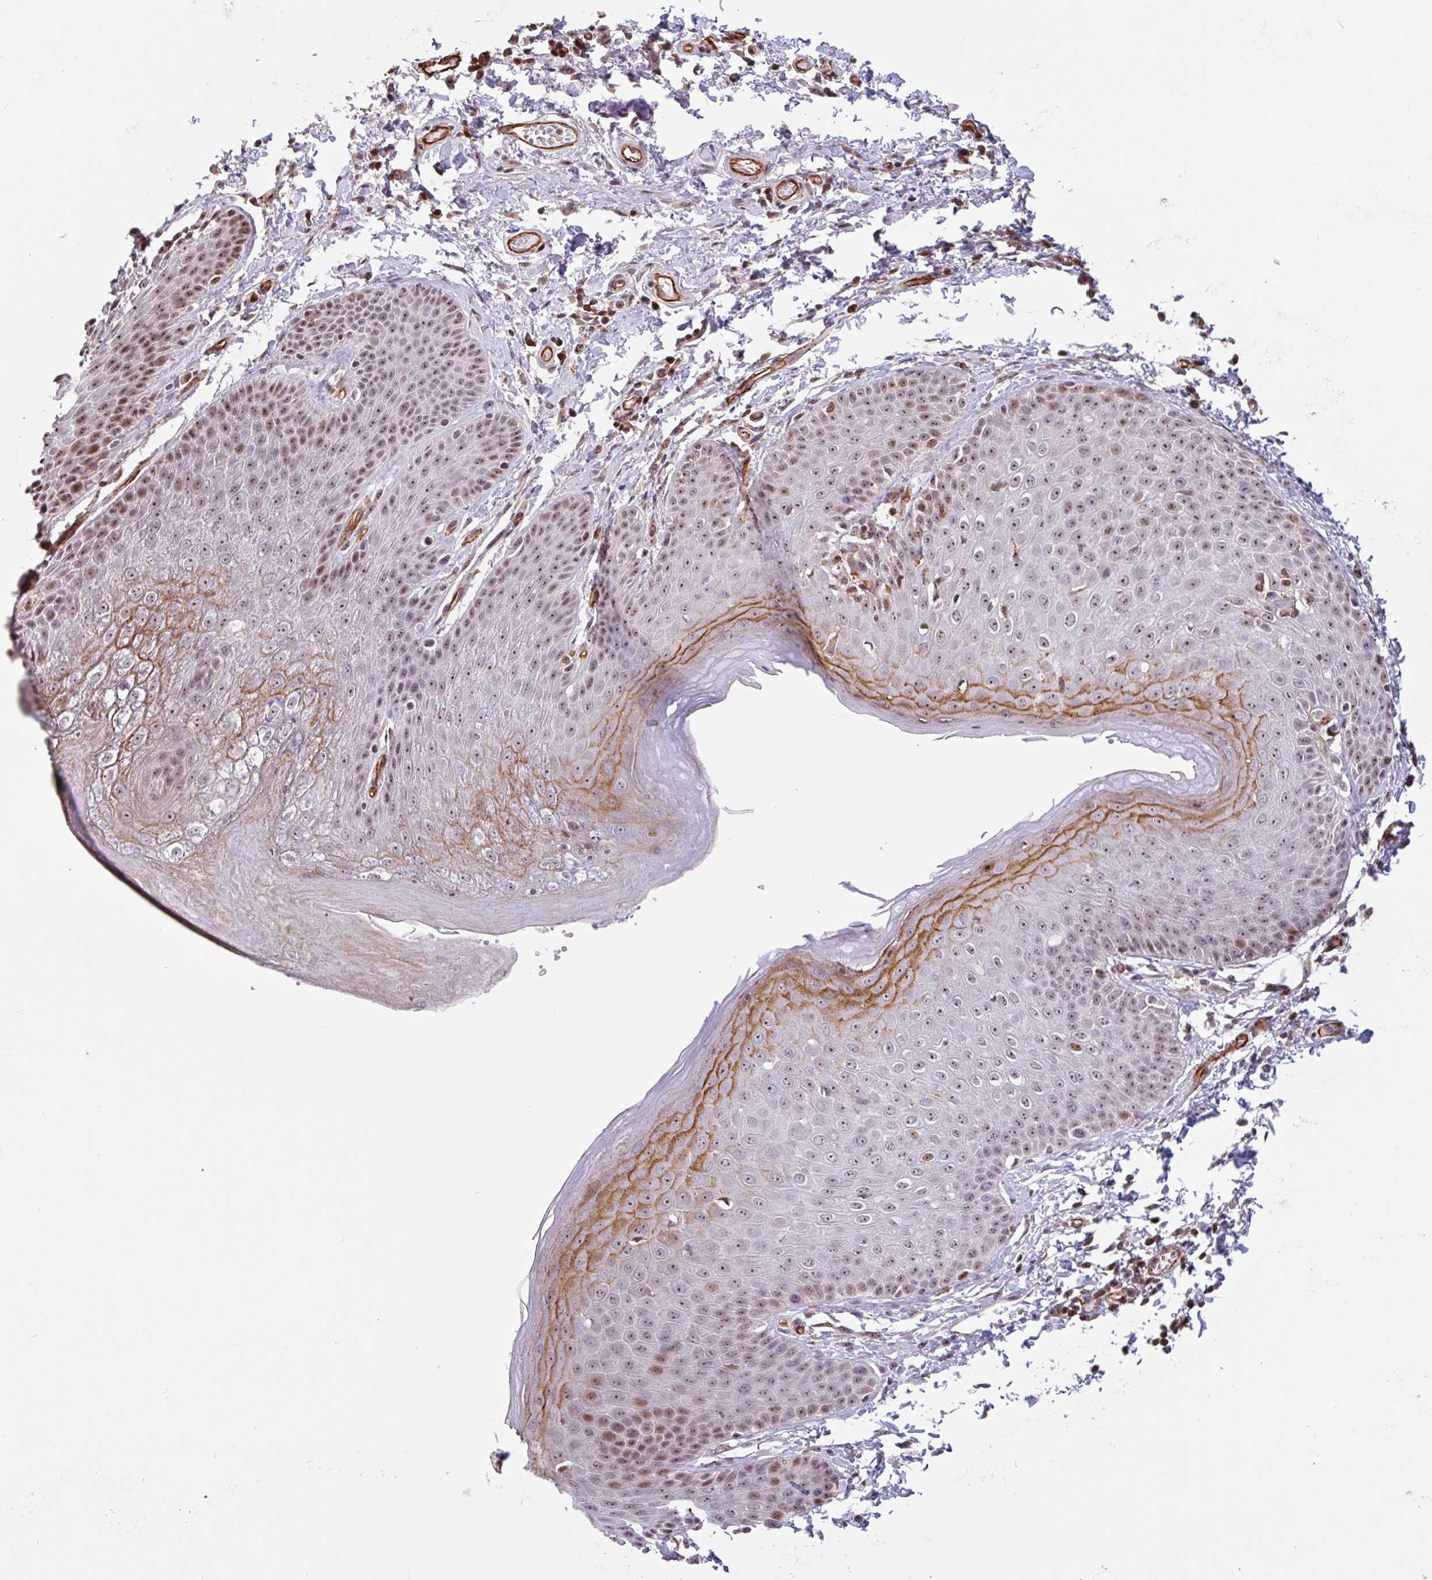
{"staining": {"intensity": "moderate", "quantity": ">75%", "location": "cytoplasmic/membranous,nuclear"}, "tissue": "skin", "cell_type": "Epidermal cells", "image_type": "normal", "snomed": [{"axis": "morphology", "description": "Normal tissue, NOS"}, {"axis": "topography", "description": "Peripheral nerve tissue"}], "caption": "Immunohistochemistry (IHC) (DAB) staining of normal skin displays moderate cytoplasmic/membranous,nuclear protein positivity in approximately >75% of epidermal cells.", "gene": "ZNF689", "patient": {"sex": "male", "age": 51}}